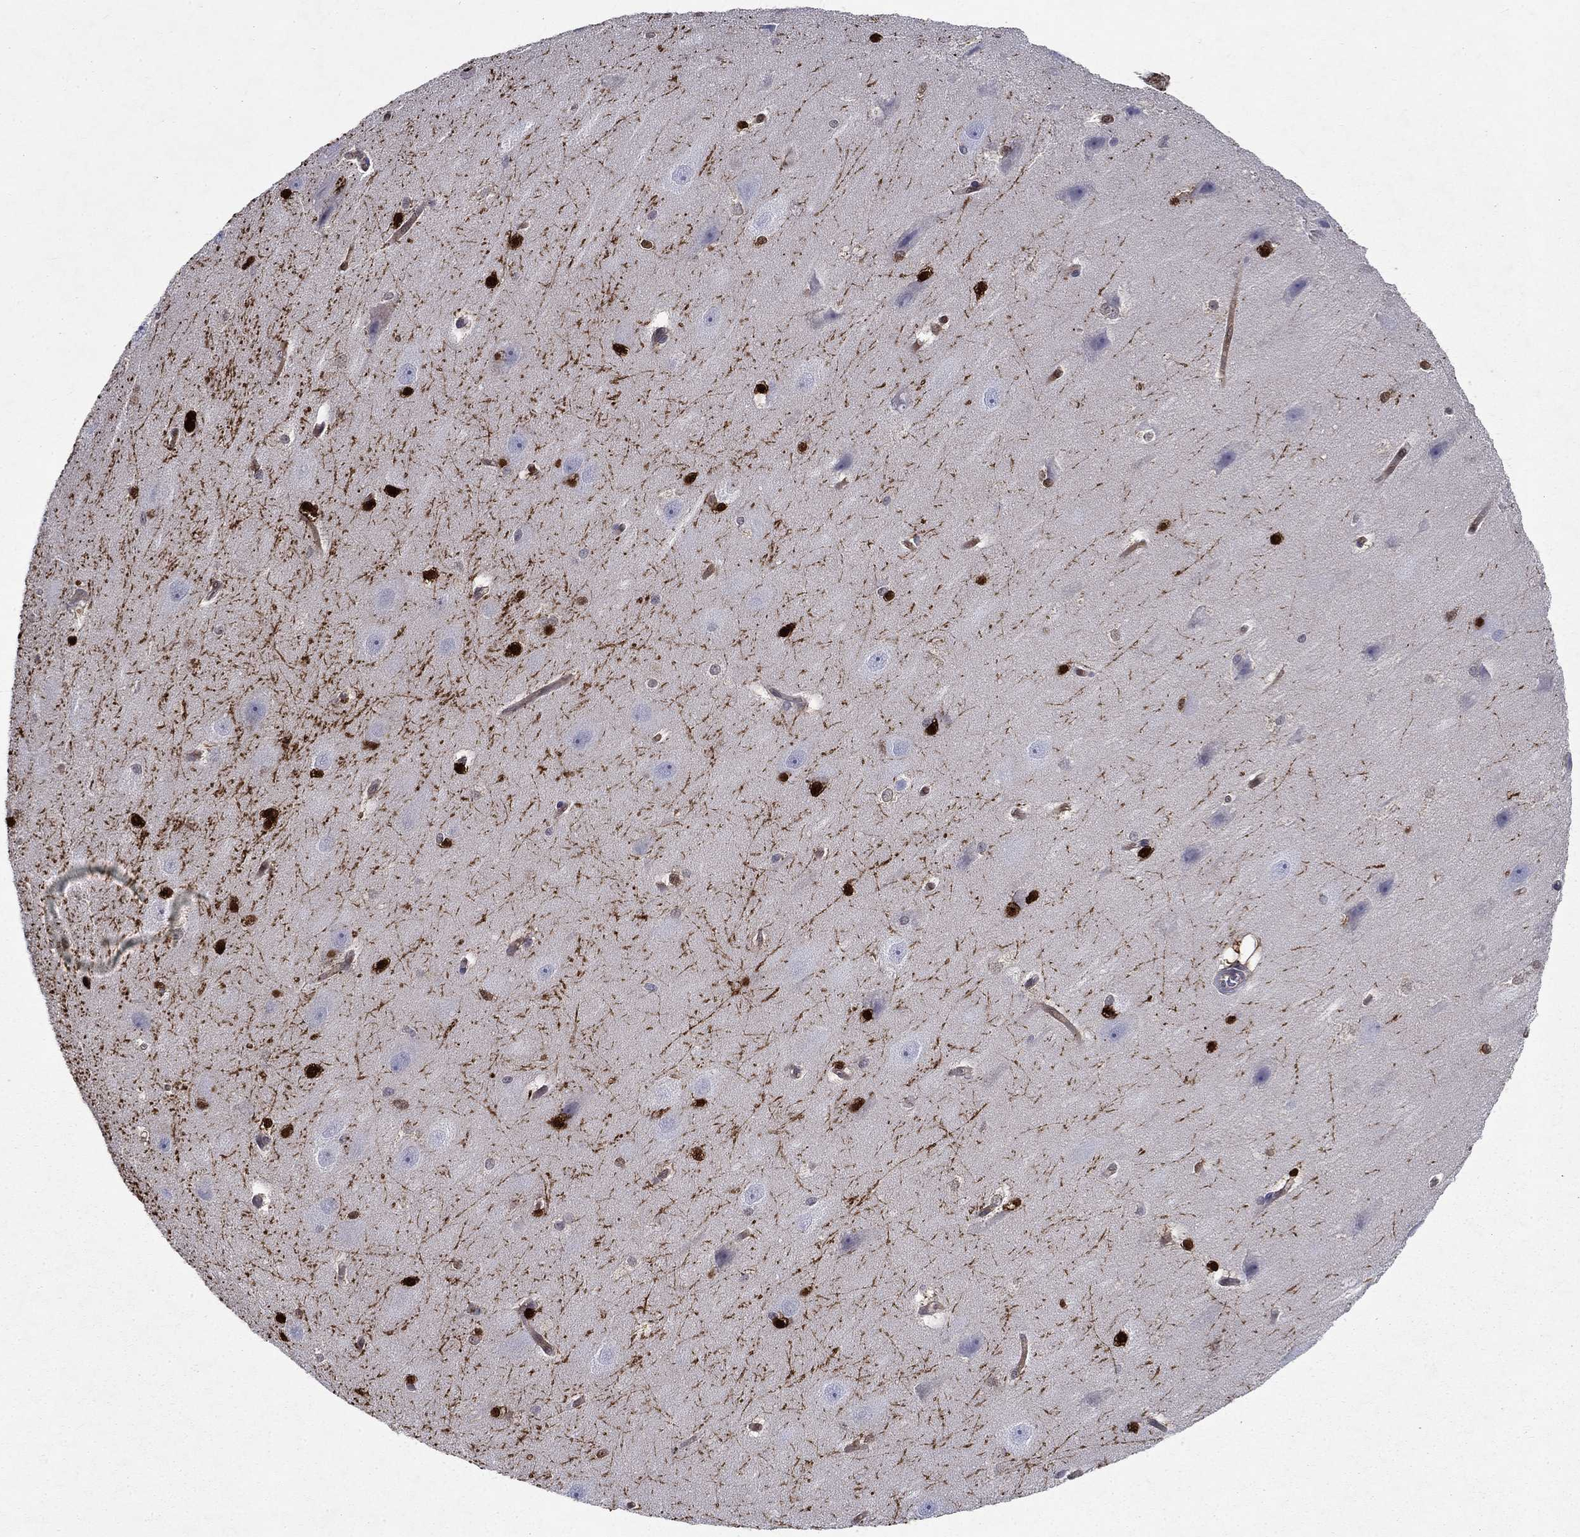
{"staining": {"intensity": "strong", "quantity": "<25%", "location": "cytoplasmic/membranous,nuclear"}, "tissue": "hippocampus", "cell_type": "Glial cells", "image_type": "normal", "snomed": [{"axis": "morphology", "description": "Normal tissue, NOS"}, {"axis": "topography", "description": "Cerebral cortex"}, {"axis": "topography", "description": "Hippocampus"}], "caption": "A medium amount of strong cytoplasmic/membranous,nuclear expression is present in about <25% of glial cells in normal hippocampus.", "gene": "GLTP", "patient": {"sex": "female", "age": 19}}